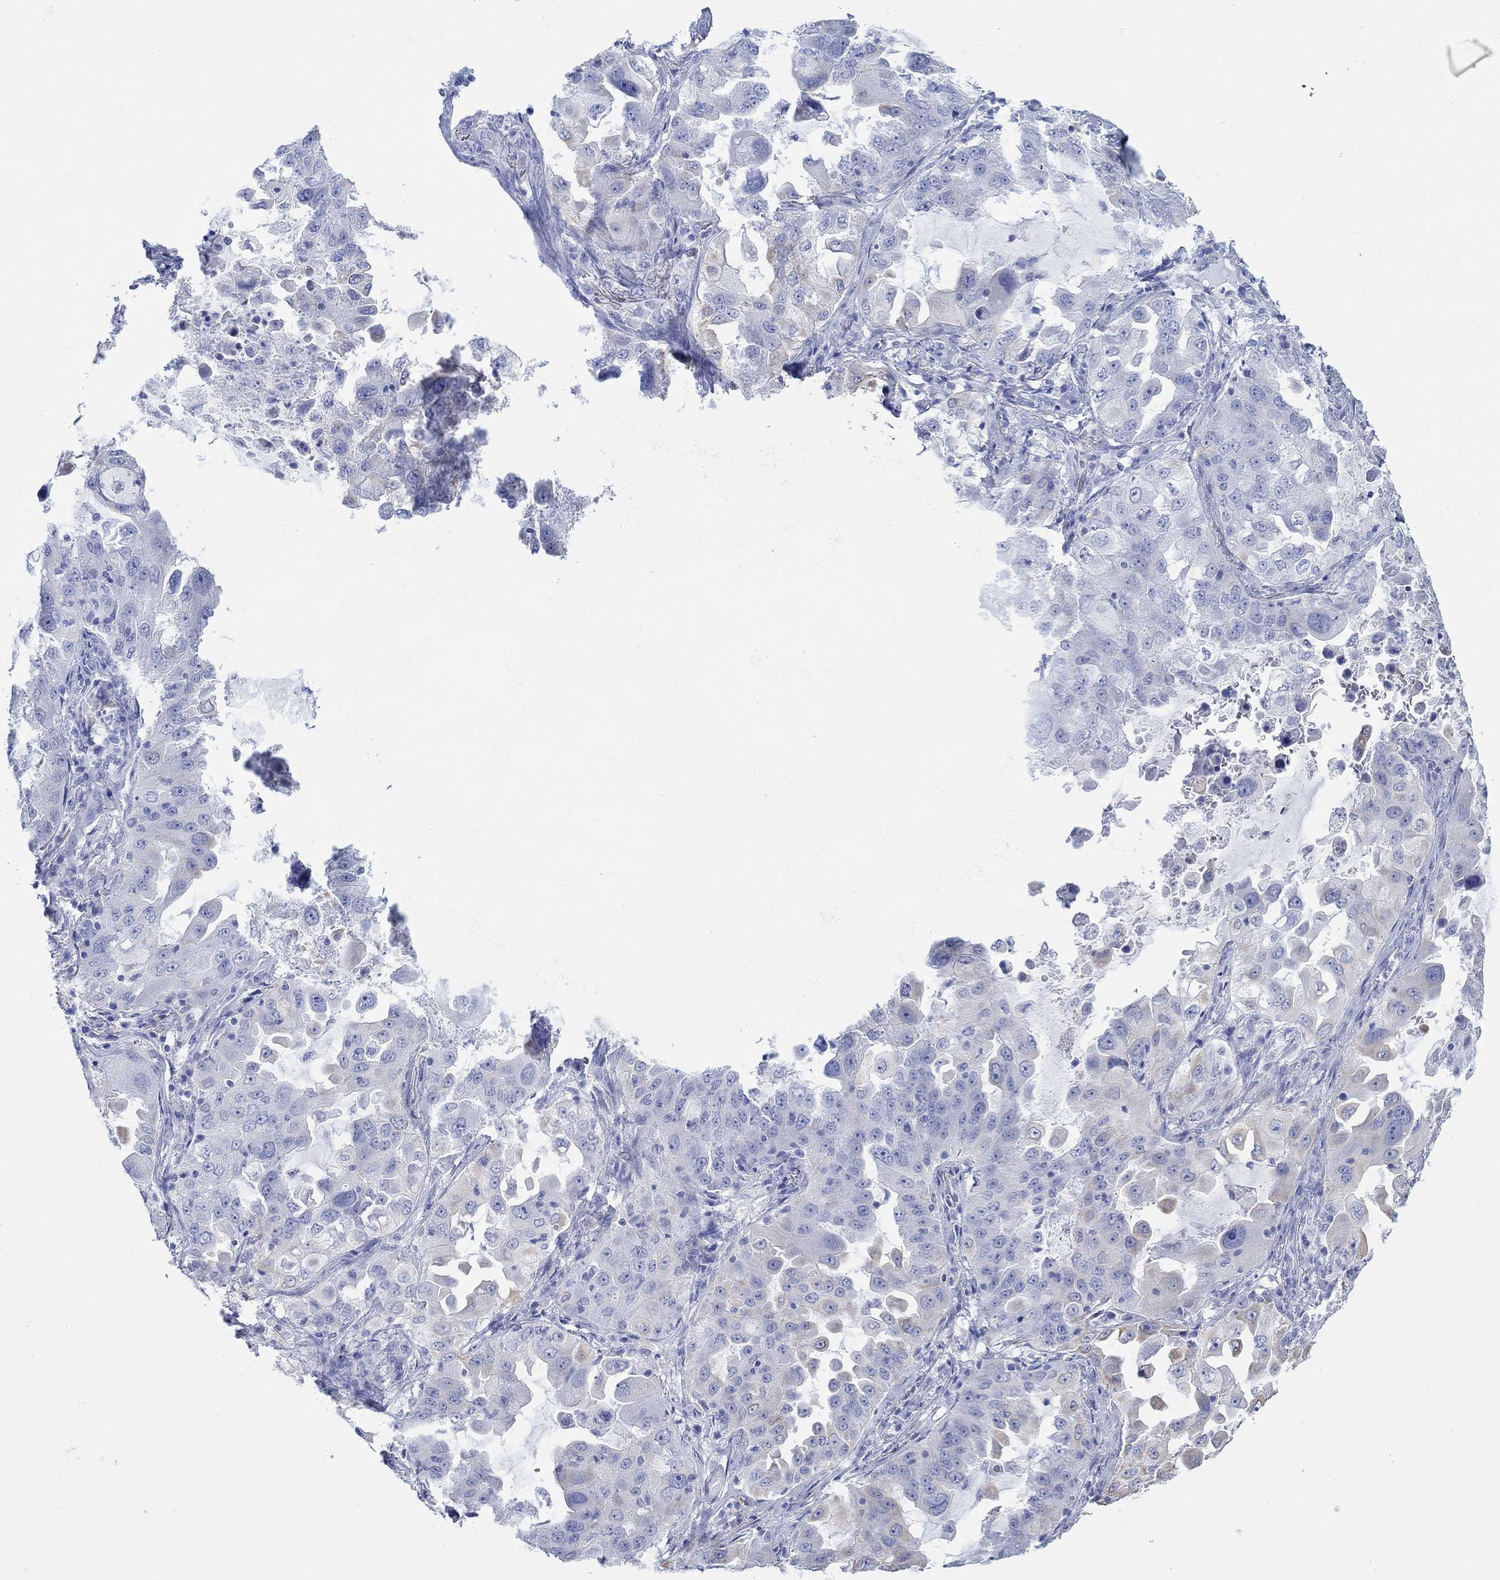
{"staining": {"intensity": "negative", "quantity": "none", "location": "none"}, "tissue": "lung cancer", "cell_type": "Tumor cells", "image_type": "cancer", "snomed": [{"axis": "morphology", "description": "Adenocarcinoma, NOS"}, {"axis": "topography", "description": "Lung"}], "caption": "Protein analysis of lung adenocarcinoma shows no significant expression in tumor cells.", "gene": "AK8", "patient": {"sex": "female", "age": 61}}